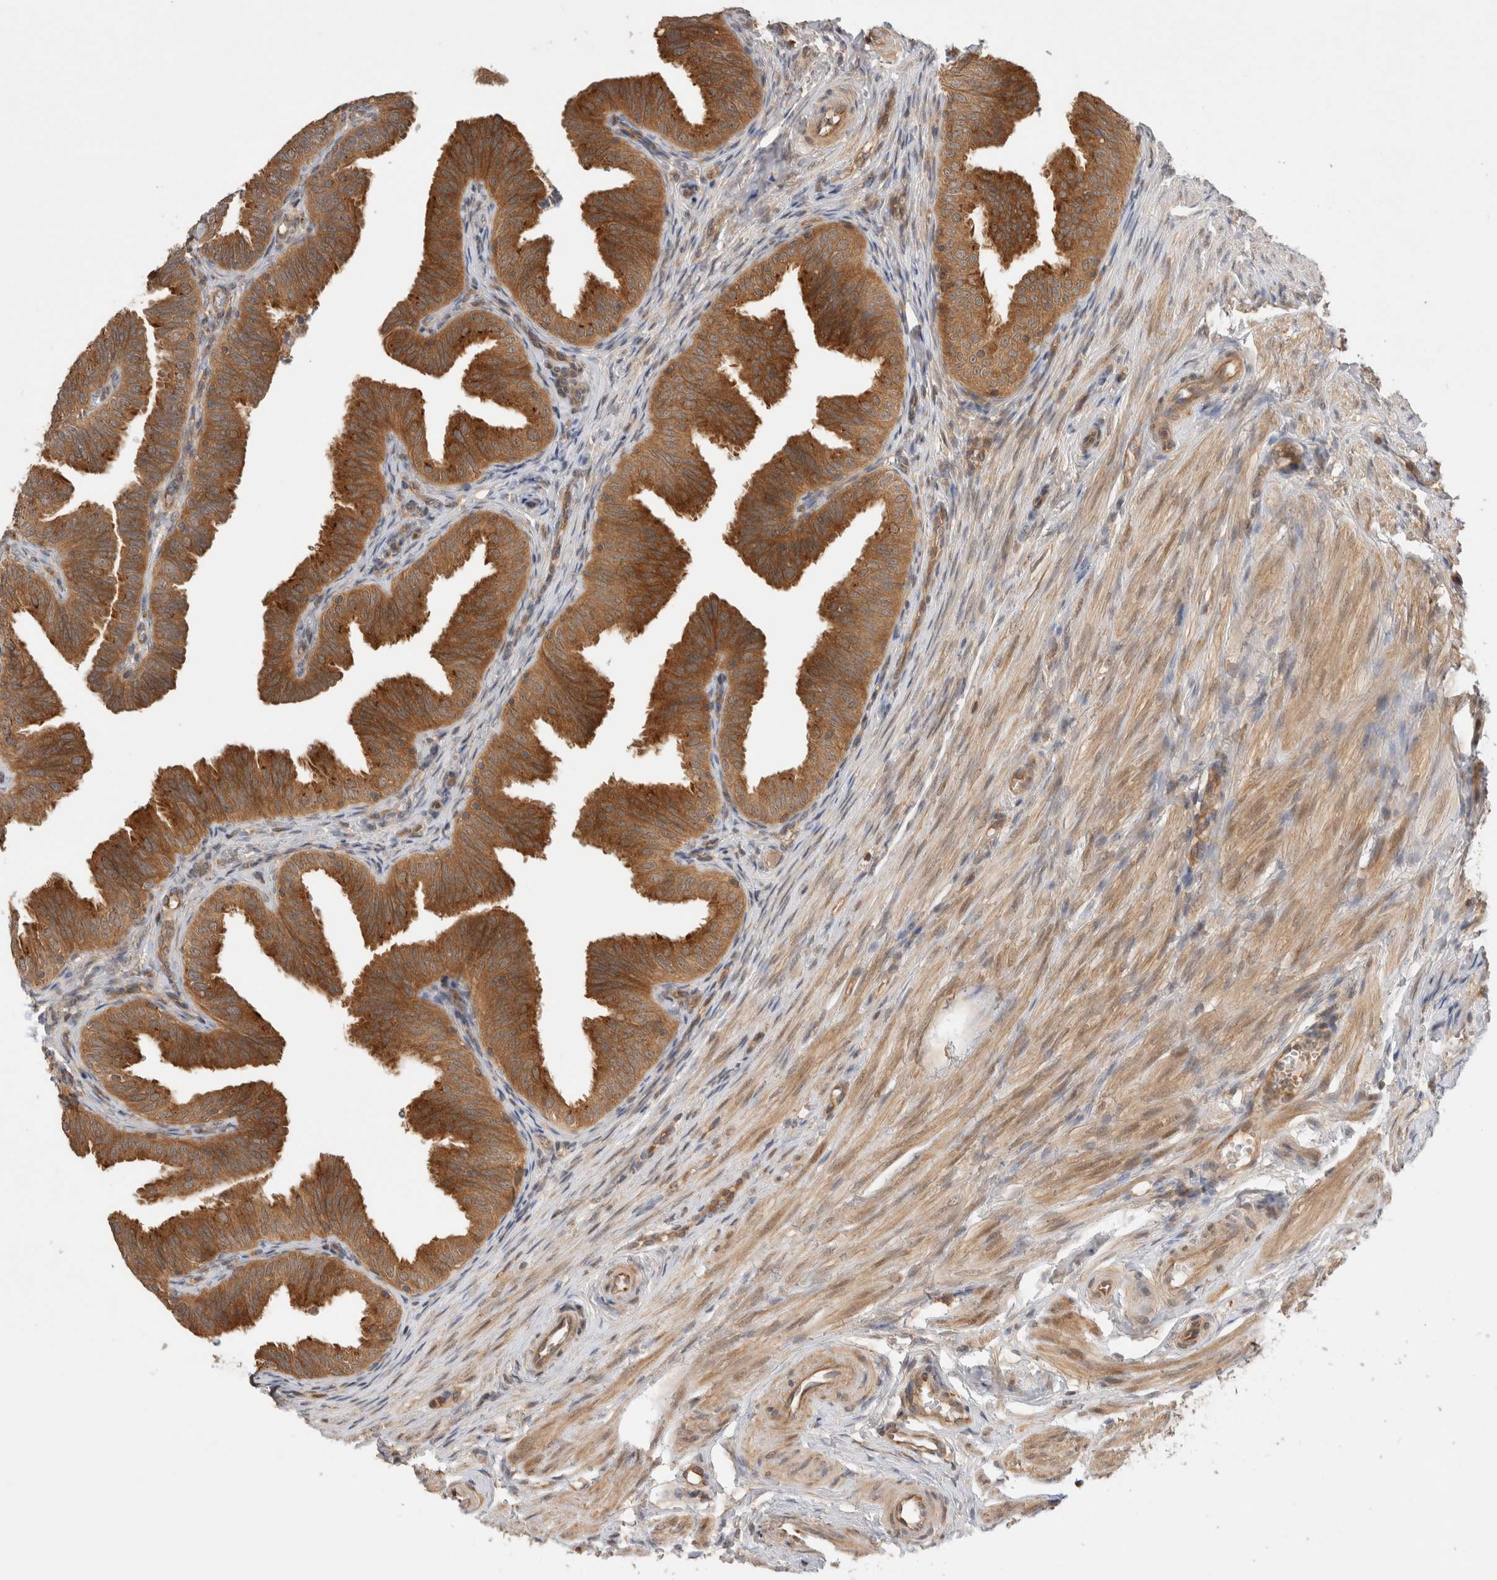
{"staining": {"intensity": "strong", "quantity": ">75%", "location": "cytoplasmic/membranous"}, "tissue": "fallopian tube", "cell_type": "Glandular cells", "image_type": "normal", "snomed": [{"axis": "morphology", "description": "Normal tissue, NOS"}, {"axis": "topography", "description": "Fallopian tube"}], "caption": "Glandular cells demonstrate strong cytoplasmic/membranous staining in about >75% of cells in benign fallopian tube.", "gene": "VPS28", "patient": {"sex": "female", "age": 35}}